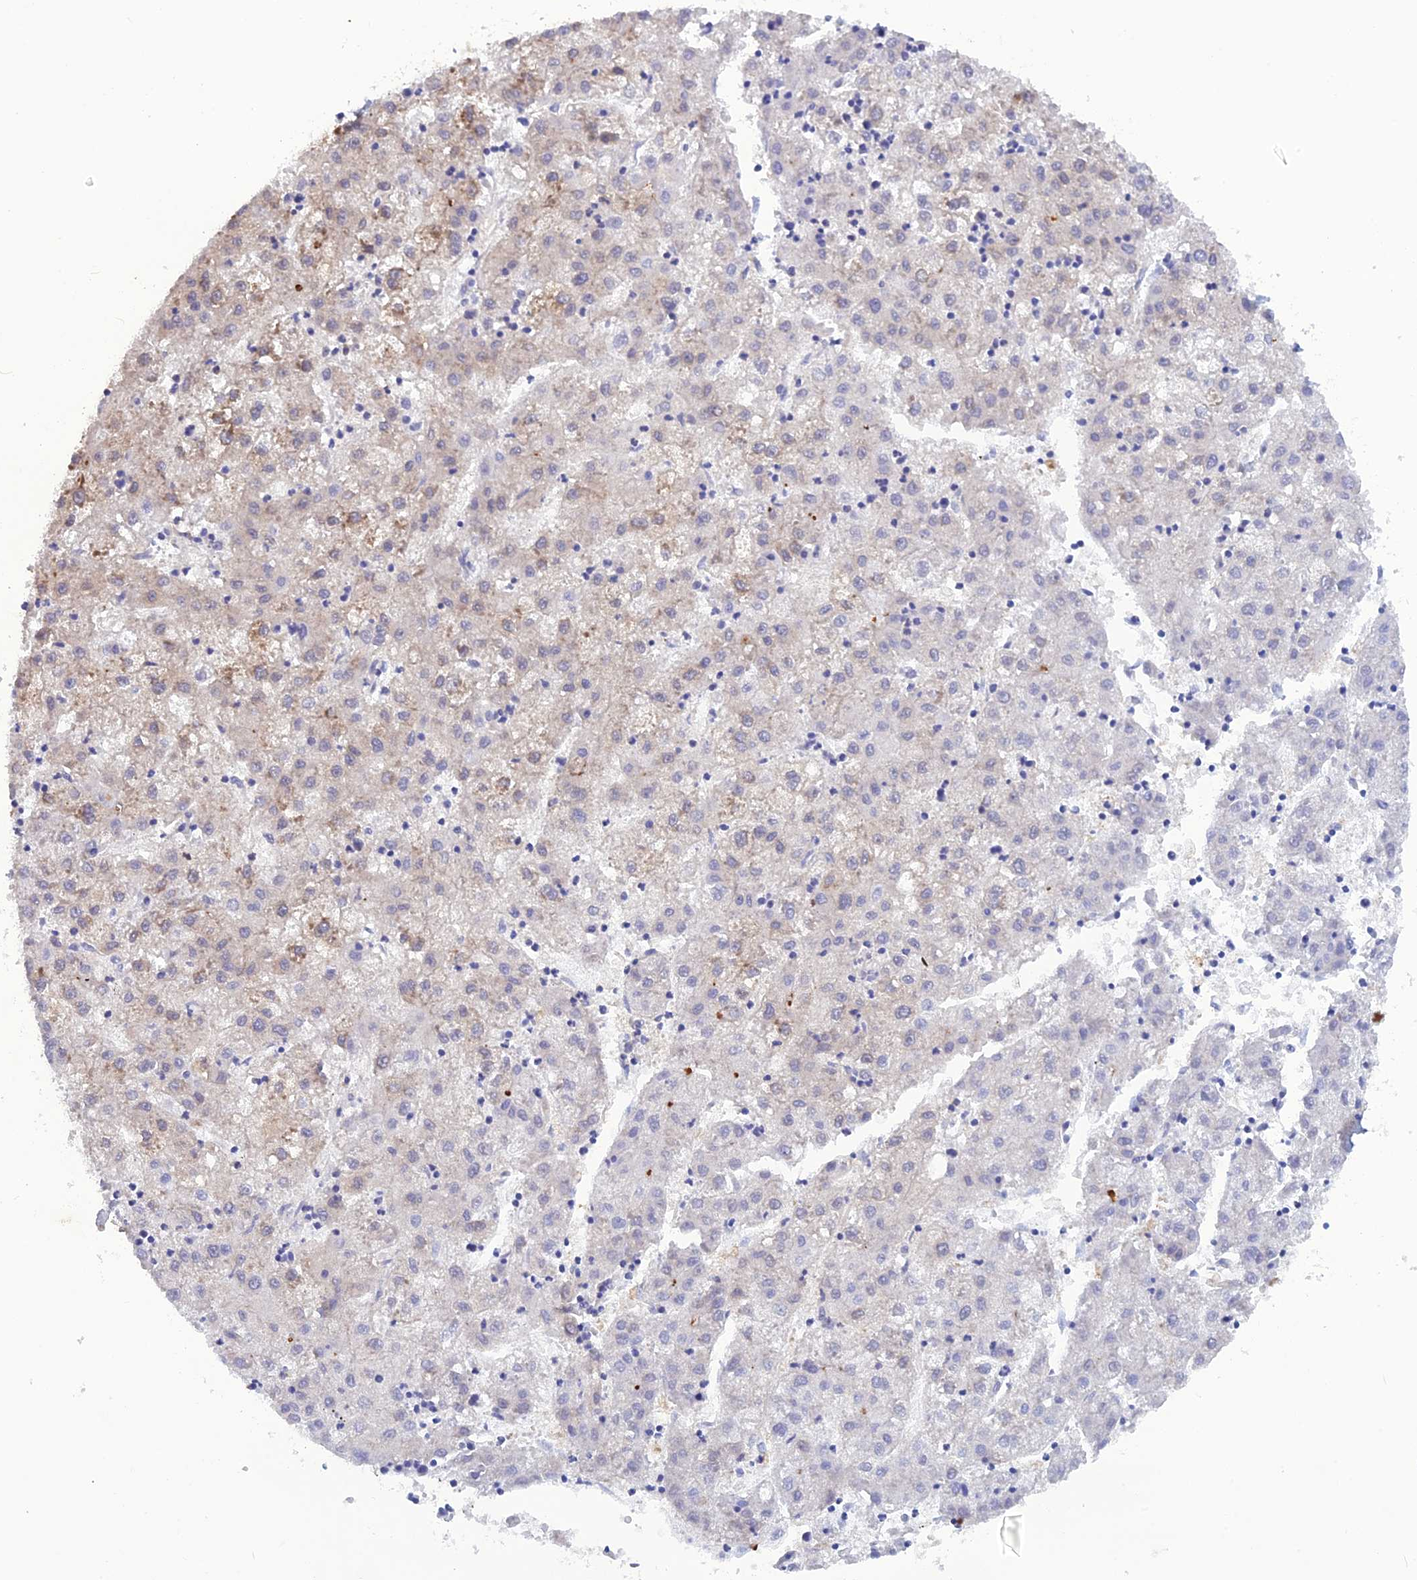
{"staining": {"intensity": "negative", "quantity": "none", "location": "none"}, "tissue": "liver cancer", "cell_type": "Tumor cells", "image_type": "cancer", "snomed": [{"axis": "morphology", "description": "Carcinoma, Hepatocellular, NOS"}, {"axis": "topography", "description": "Liver"}], "caption": "A high-resolution histopathology image shows immunohistochemistry staining of liver cancer (hepatocellular carcinoma), which shows no significant positivity in tumor cells.", "gene": "HINT1", "patient": {"sex": "male", "age": 72}}